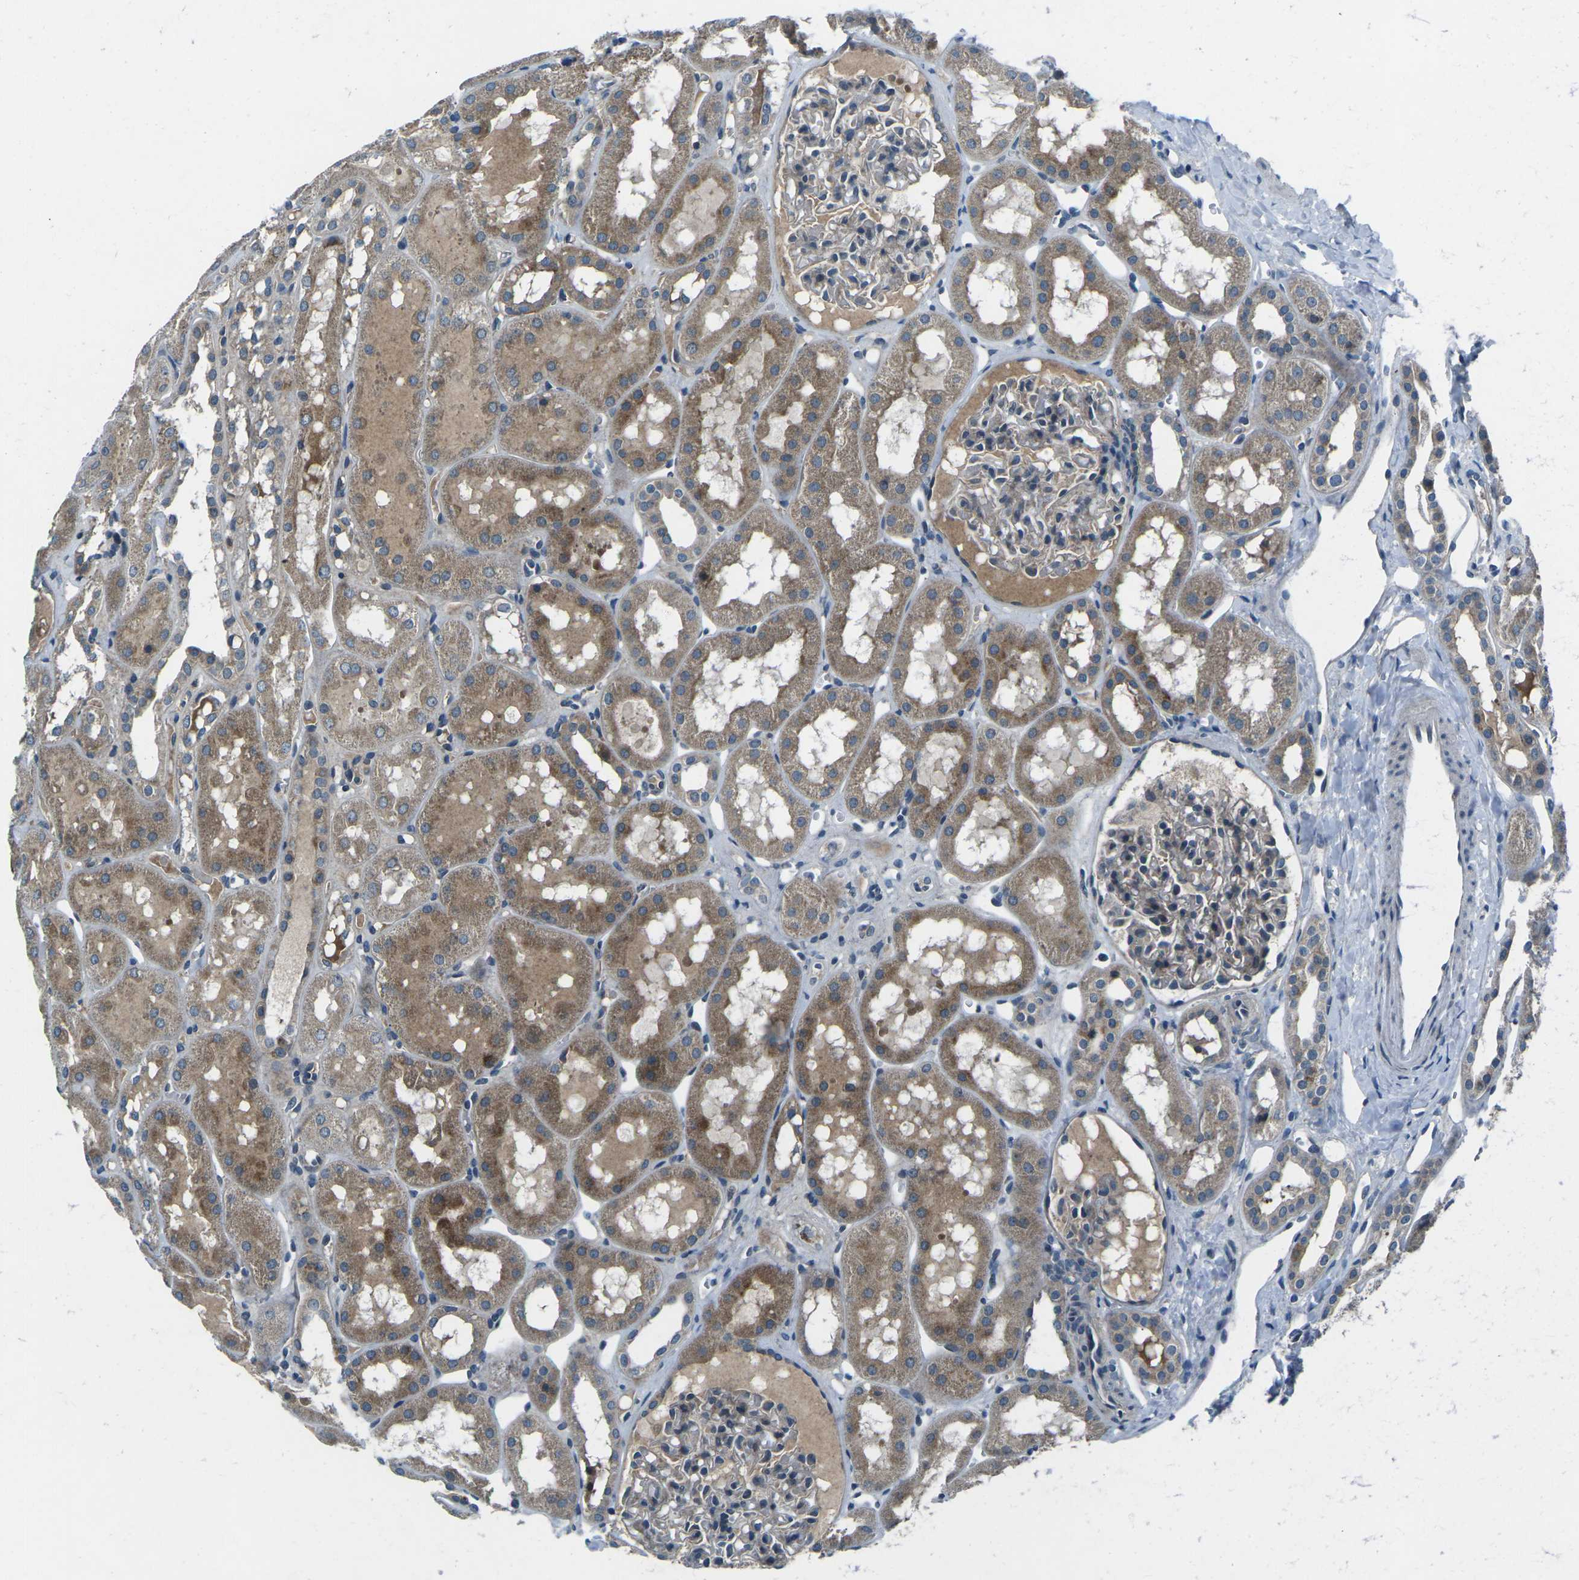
{"staining": {"intensity": "moderate", "quantity": "25%-75%", "location": "cytoplasmic/membranous"}, "tissue": "kidney", "cell_type": "Cells in glomeruli", "image_type": "normal", "snomed": [{"axis": "morphology", "description": "Normal tissue, NOS"}, {"axis": "topography", "description": "Kidney"}, {"axis": "topography", "description": "Urinary bladder"}], "caption": "The photomicrograph shows a brown stain indicating the presence of a protein in the cytoplasmic/membranous of cells in glomeruli in kidney.", "gene": "CDK16", "patient": {"sex": "male", "age": 16}}